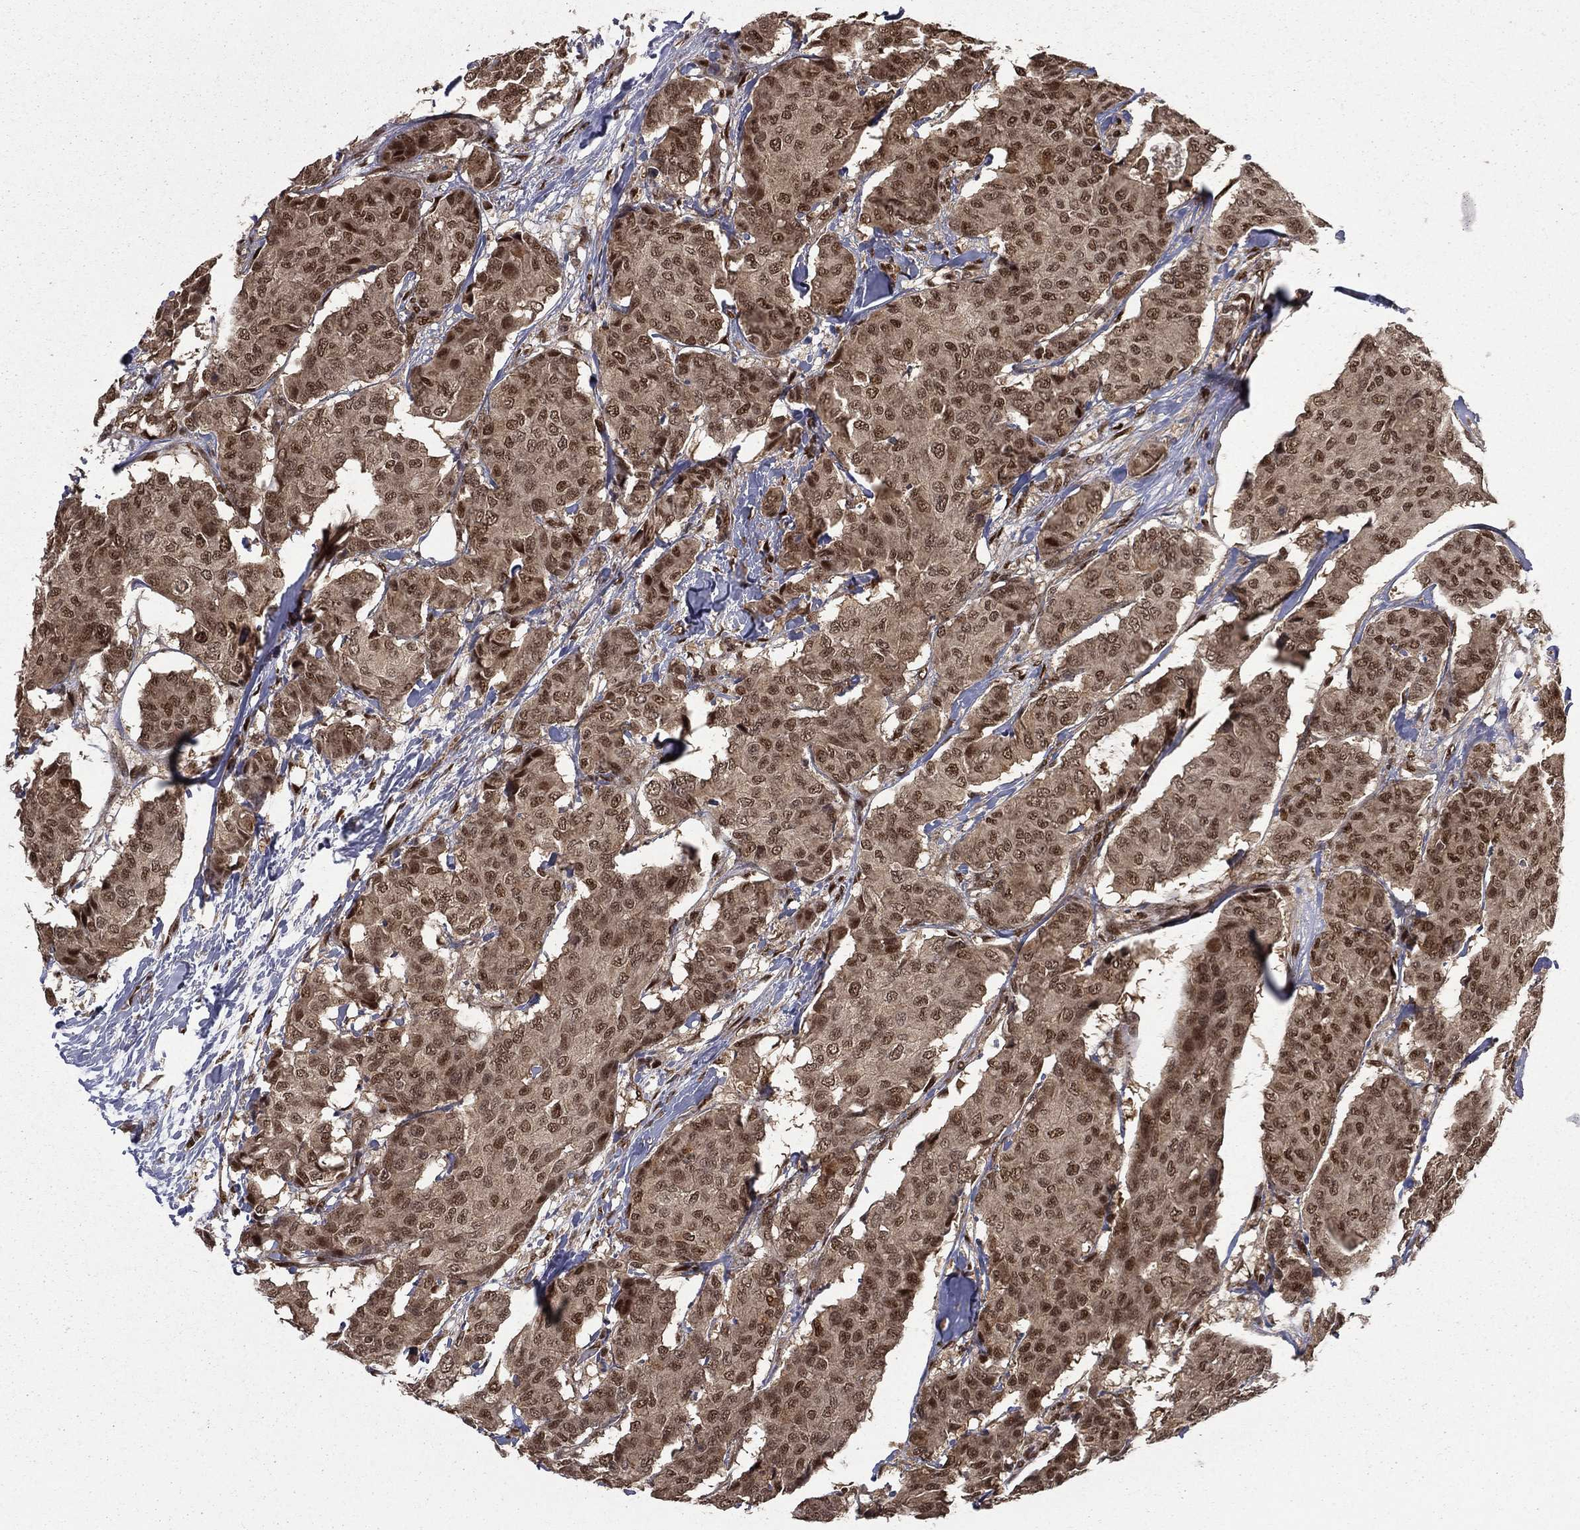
{"staining": {"intensity": "moderate", "quantity": ">75%", "location": "cytoplasmic/membranous,nuclear"}, "tissue": "breast cancer", "cell_type": "Tumor cells", "image_type": "cancer", "snomed": [{"axis": "morphology", "description": "Duct carcinoma"}, {"axis": "topography", "description": "Breast"}], "caption": "Moderate cytoplasmic/membranous and nuclear protein expression is identified in about >75% of tumor cells in breast invasive ductal carcinoma.", "gene": "JMJD6", "patient": {"sex": "female", "age": 75}}